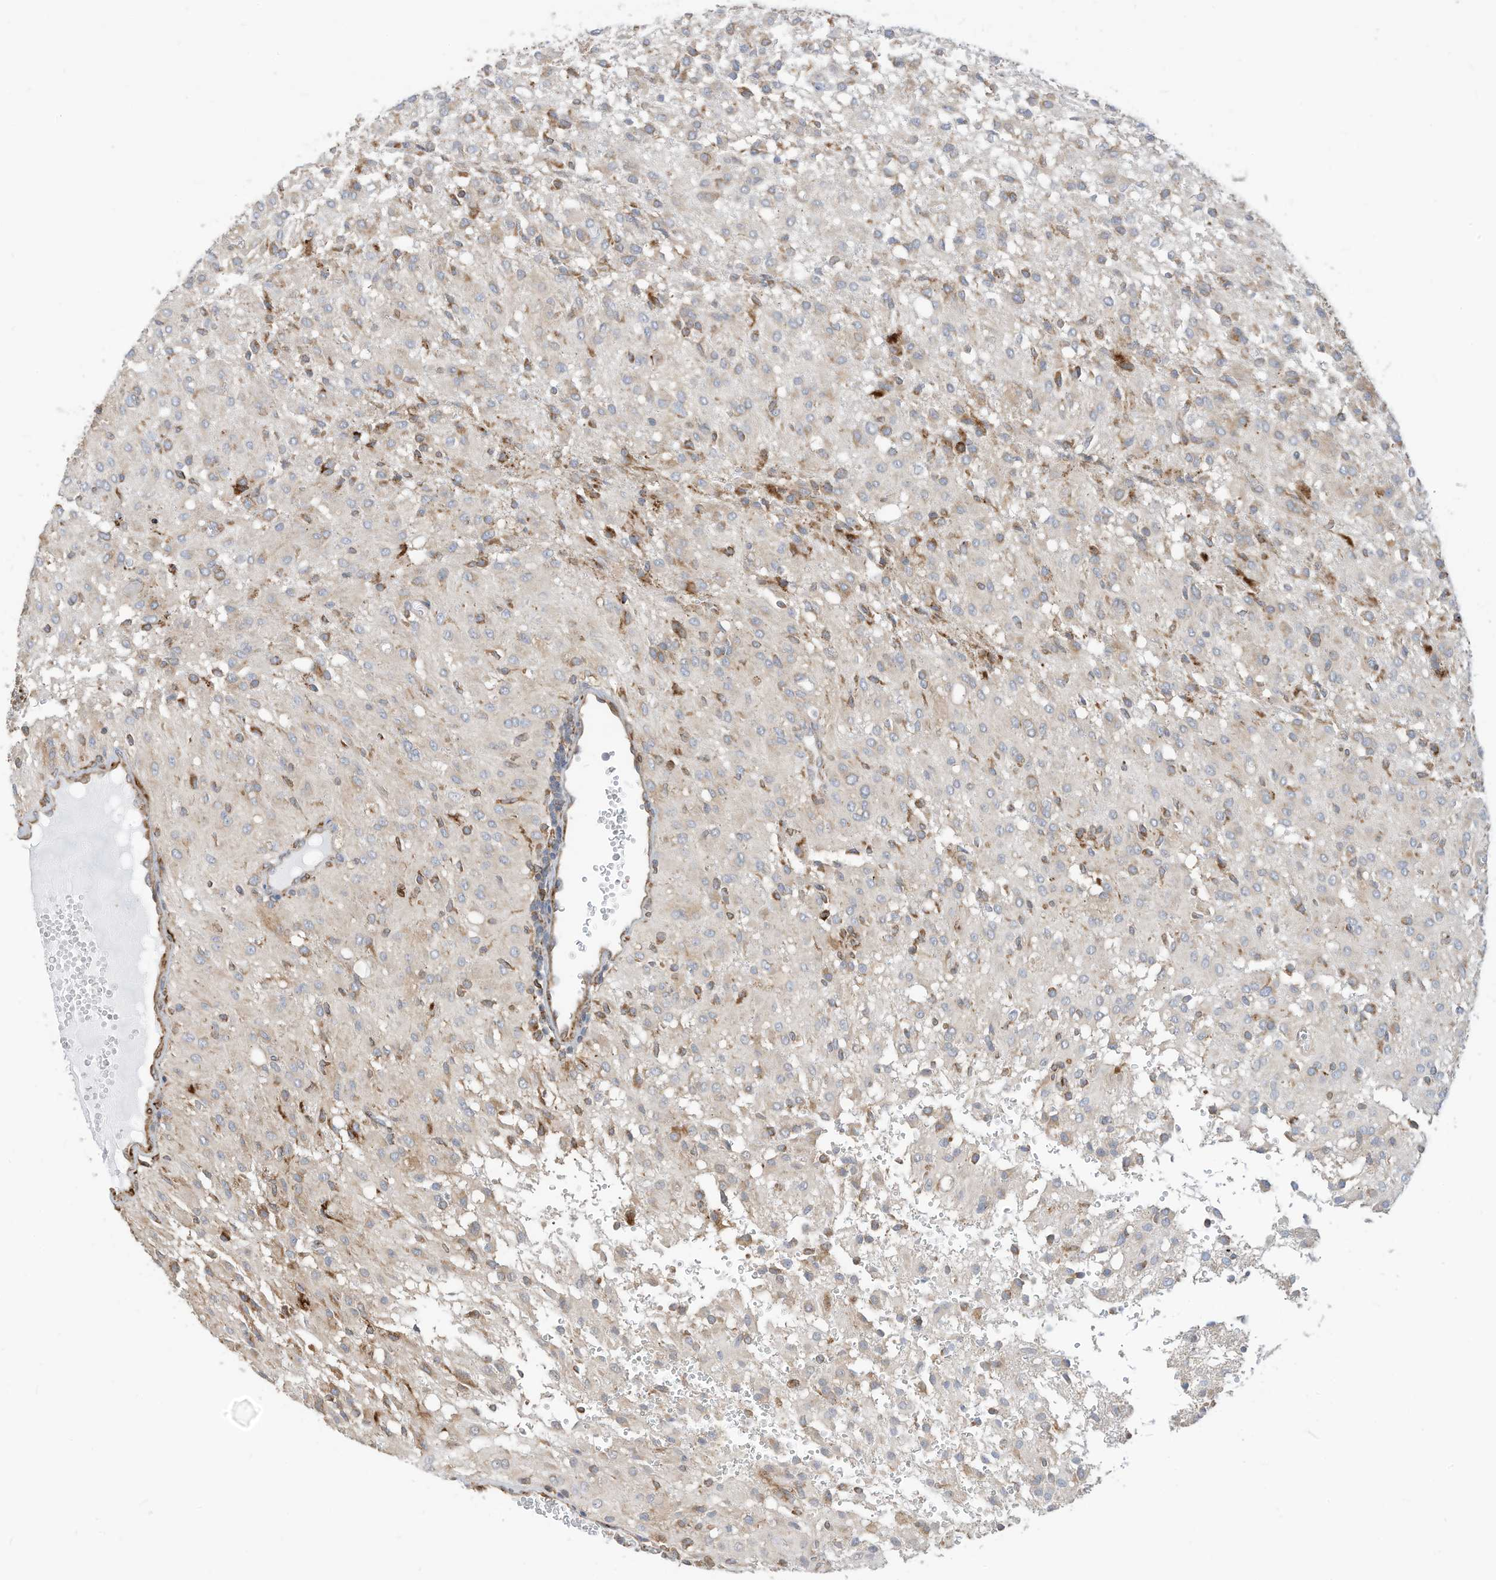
{"staining": {"intensity": "negative", "quantity": "none", "location": "none"}, "tissue": "glioma", "cell_type": "Tumor cells", "image_type": "cancer", "snomed": [{"axis": "morphology", "description": "Glioma, malignant, High grade"}, {"axis": "topography", "description": "Brain"}], "caption": "A high-resolution photomicrograph shows immunohistochemistry staining of glioma, which shows no significant staining in tumor cells. (DAB (3,3'-diaminobenzidine) immunohistochemistry with hematoxylin counter stain).", "gene": "TRNAU1AP", "patient": {"sex": "female", "age": 59}}